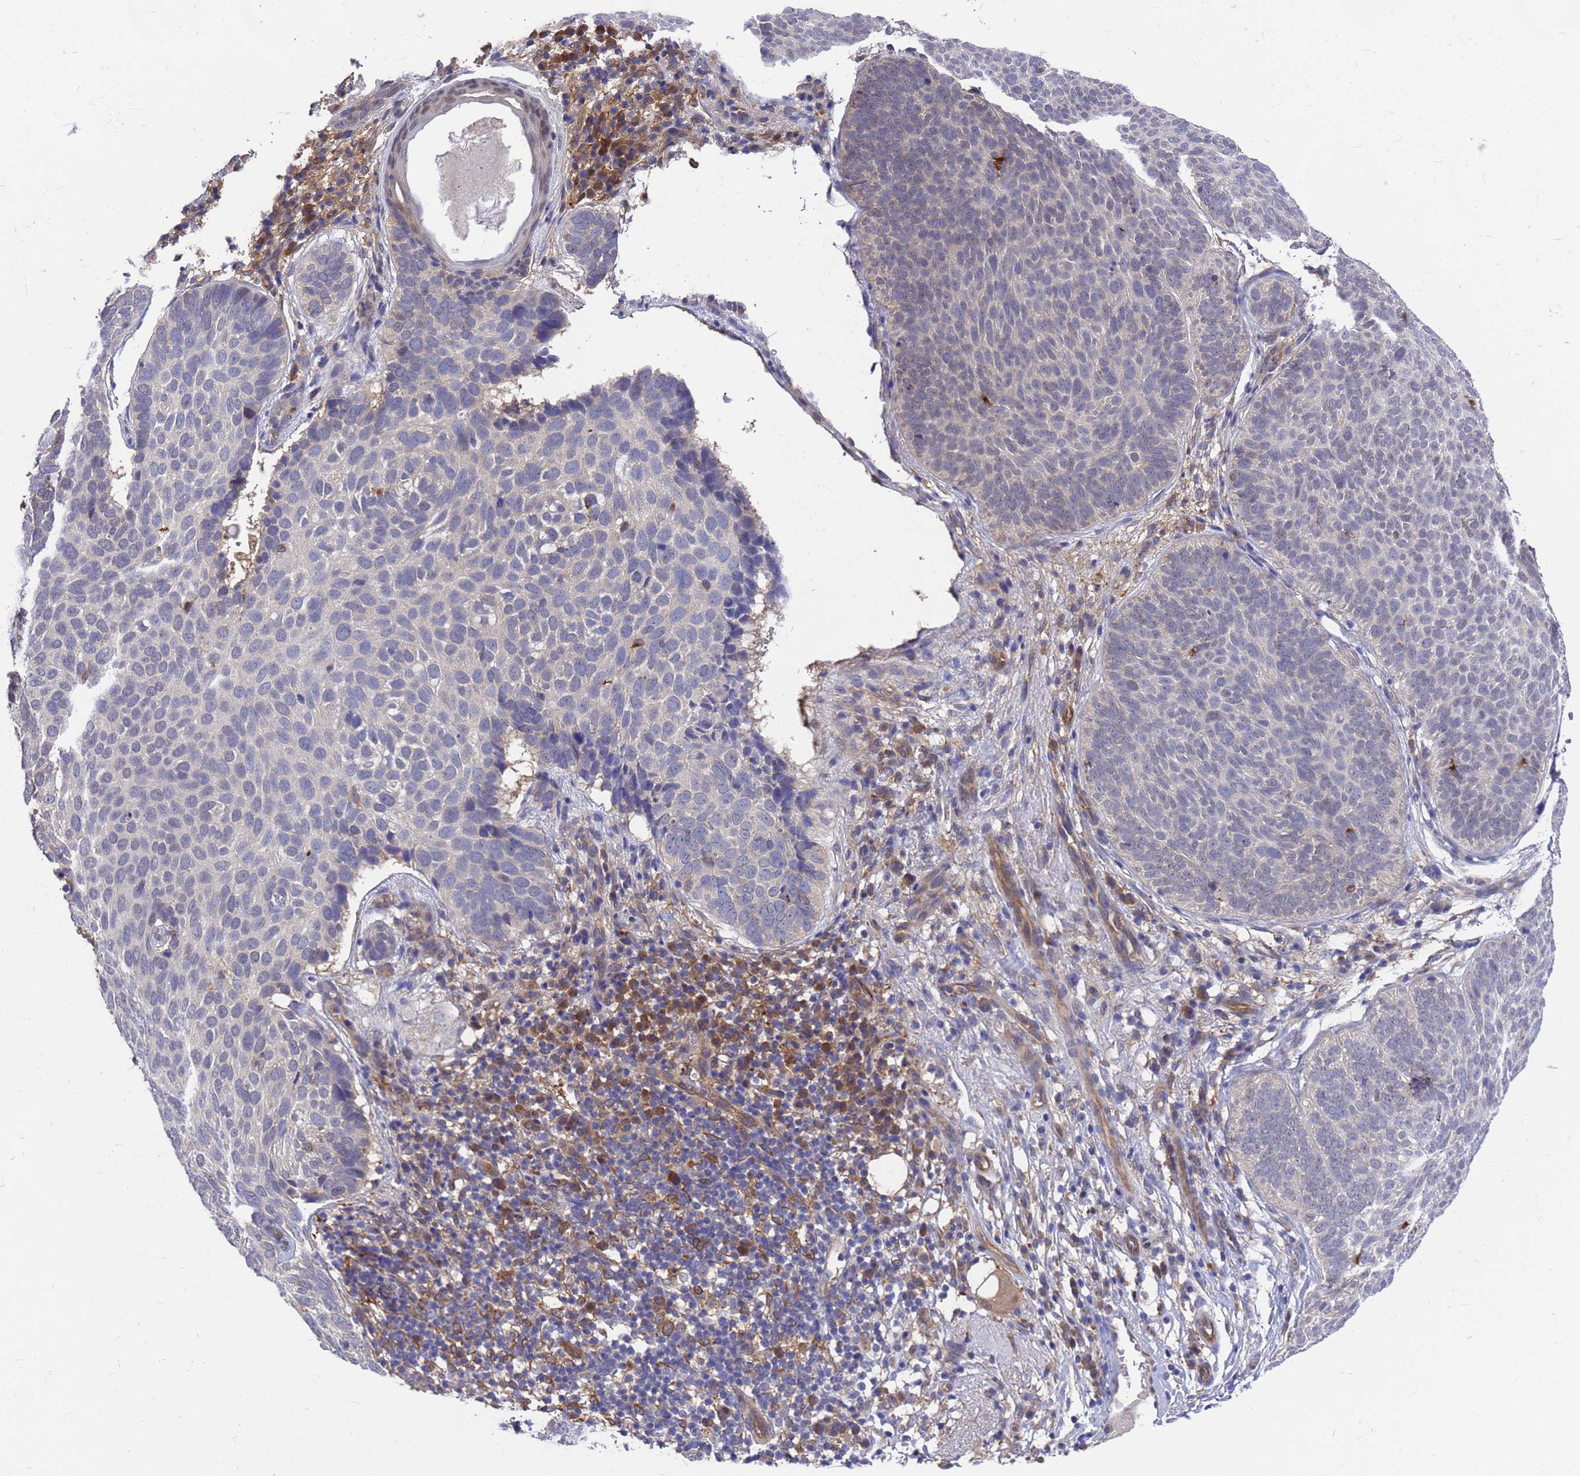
{"staining": {"intensity": "negative", "quantity": "none", "location": "none"}, "tissue": "skin cancer", "cell_type": "Tumor cells", "image_type": "cancer", "snomed": [{"axis": "morphology", "description": "Basal cell carcinoma"}, {"axis": "topography", "description": "Skin"}], "caption": "High power microscopy image of an immunohistochemistry (IHC) image of skin cancer (basal cell carcinoma), revealing no significant expression in tumor cells. (IHC, brightfield microscopy, high magnification).", "gene": "SLC35E2B", "patient": {"sex": "male", "age": 85}}